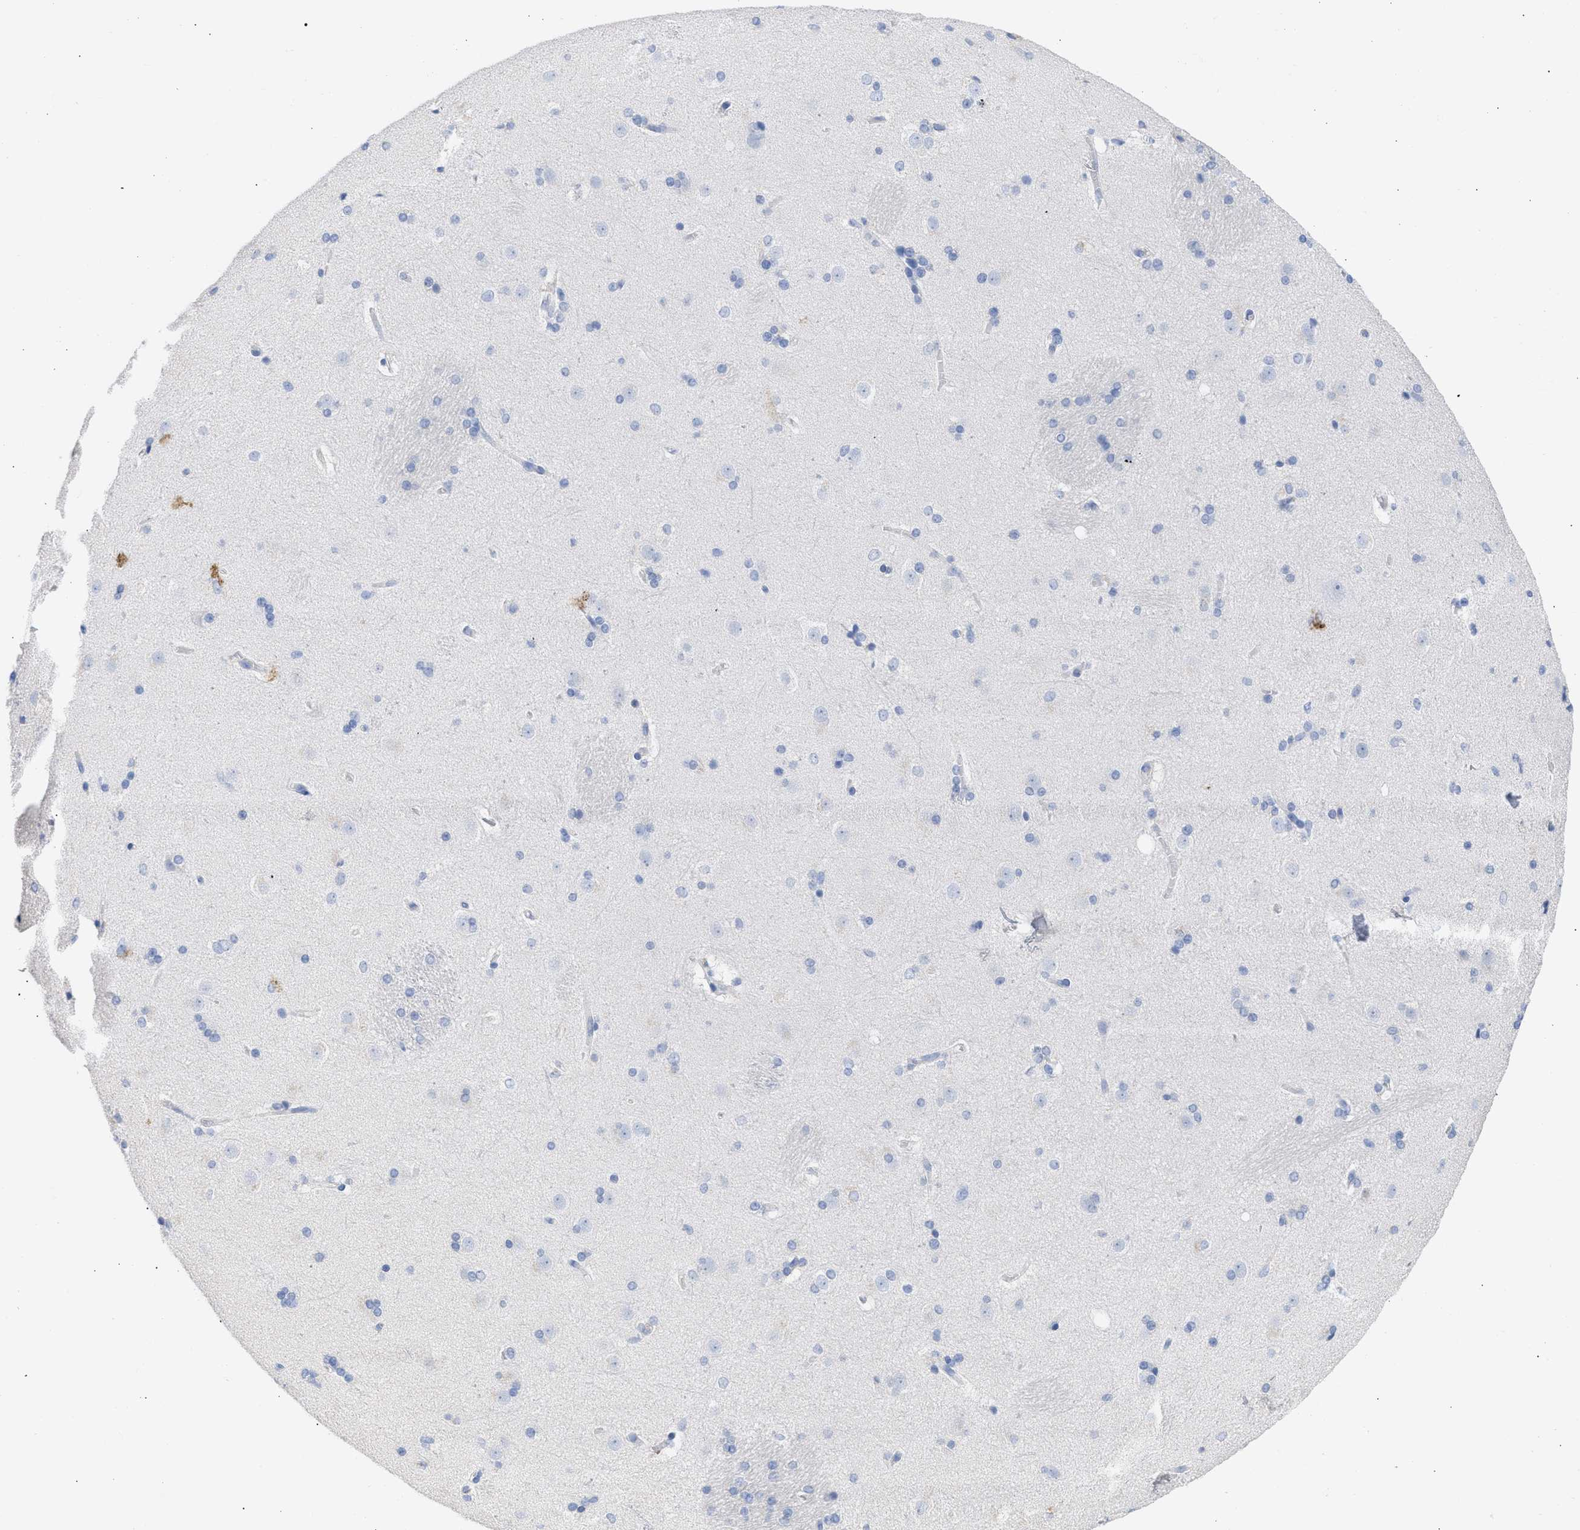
{"staining": {"intensity": "moderate", "quantity": "<25%", "location": "cytoplasmic/membranous"}, "tissue": "caudate", "cell_type": "Glial cells", "image_type": "normal", "snomed": [{"axis": "morphology", "description": "Normal tissue, NOS"}, {"axis": "topography", "description": "Lateral ventricle wall"}], "caption": "Protein expression analysis of unremarkable human caudate reveals moderate cytoplasmic/membranous positivity in about <25% of glial cells.", "gene": "RSPH1", "patient": {"sex": "female", "age": 19}}